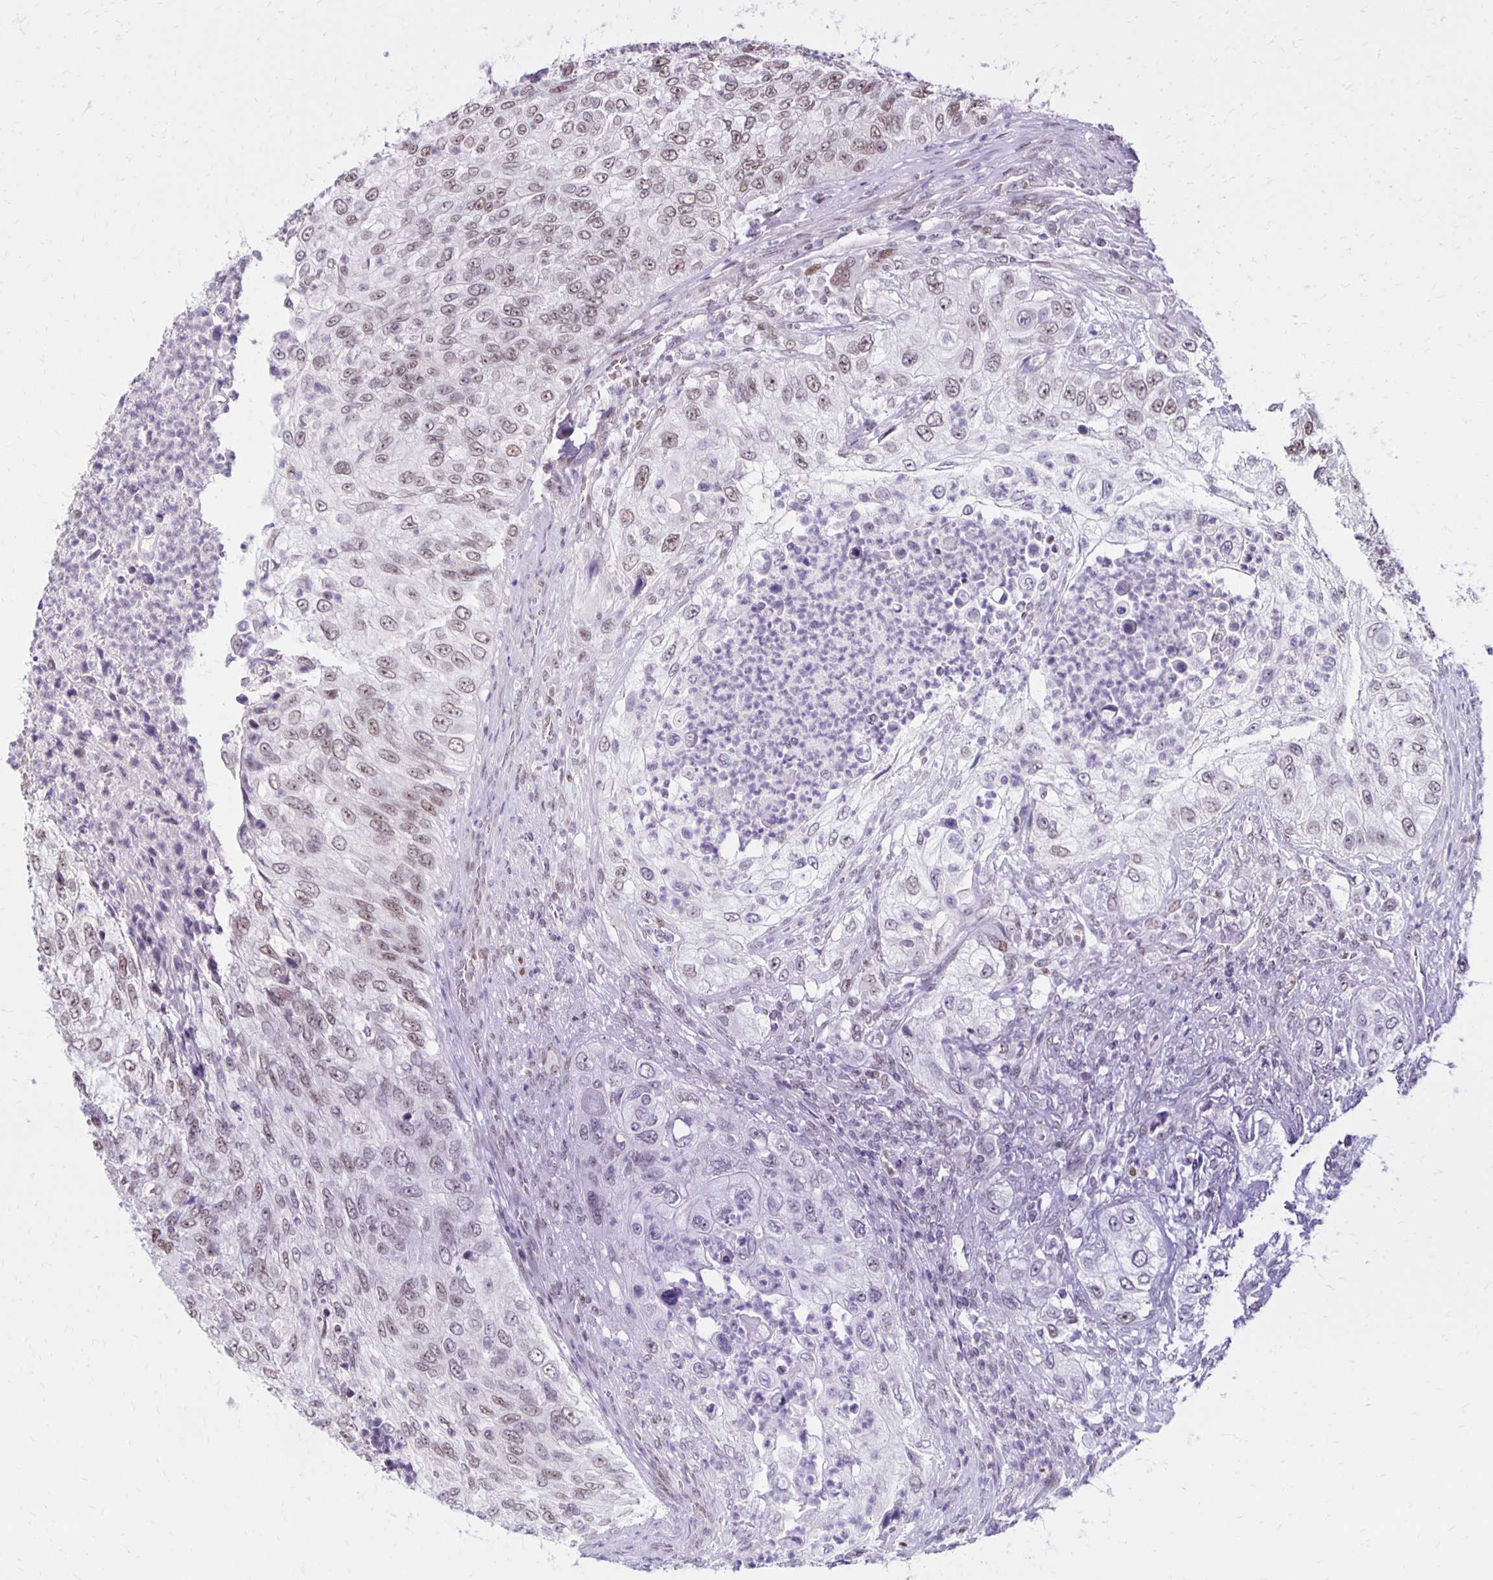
{"staining": {"intensity": "weak", "quantity": ">75%", "location": "nuclear"}, "tissue": "urothelial cancer", "cell_type": "Tumor cells", "image_type": "cancer", "snomed": [{"axis": "morphology", "description": "Urothelial carcinoma, High grade"}, {"axis": "topography", "description": "Urinary bladder"}], "caption": "Brown immunohistochemical staining in urothelial carcinoma (high-grade) exhibits weak nuclear positivity in approximately >75% of tumor cells.", "gene": "DDB2", "patient": {"sex": "female", "age": 60}}